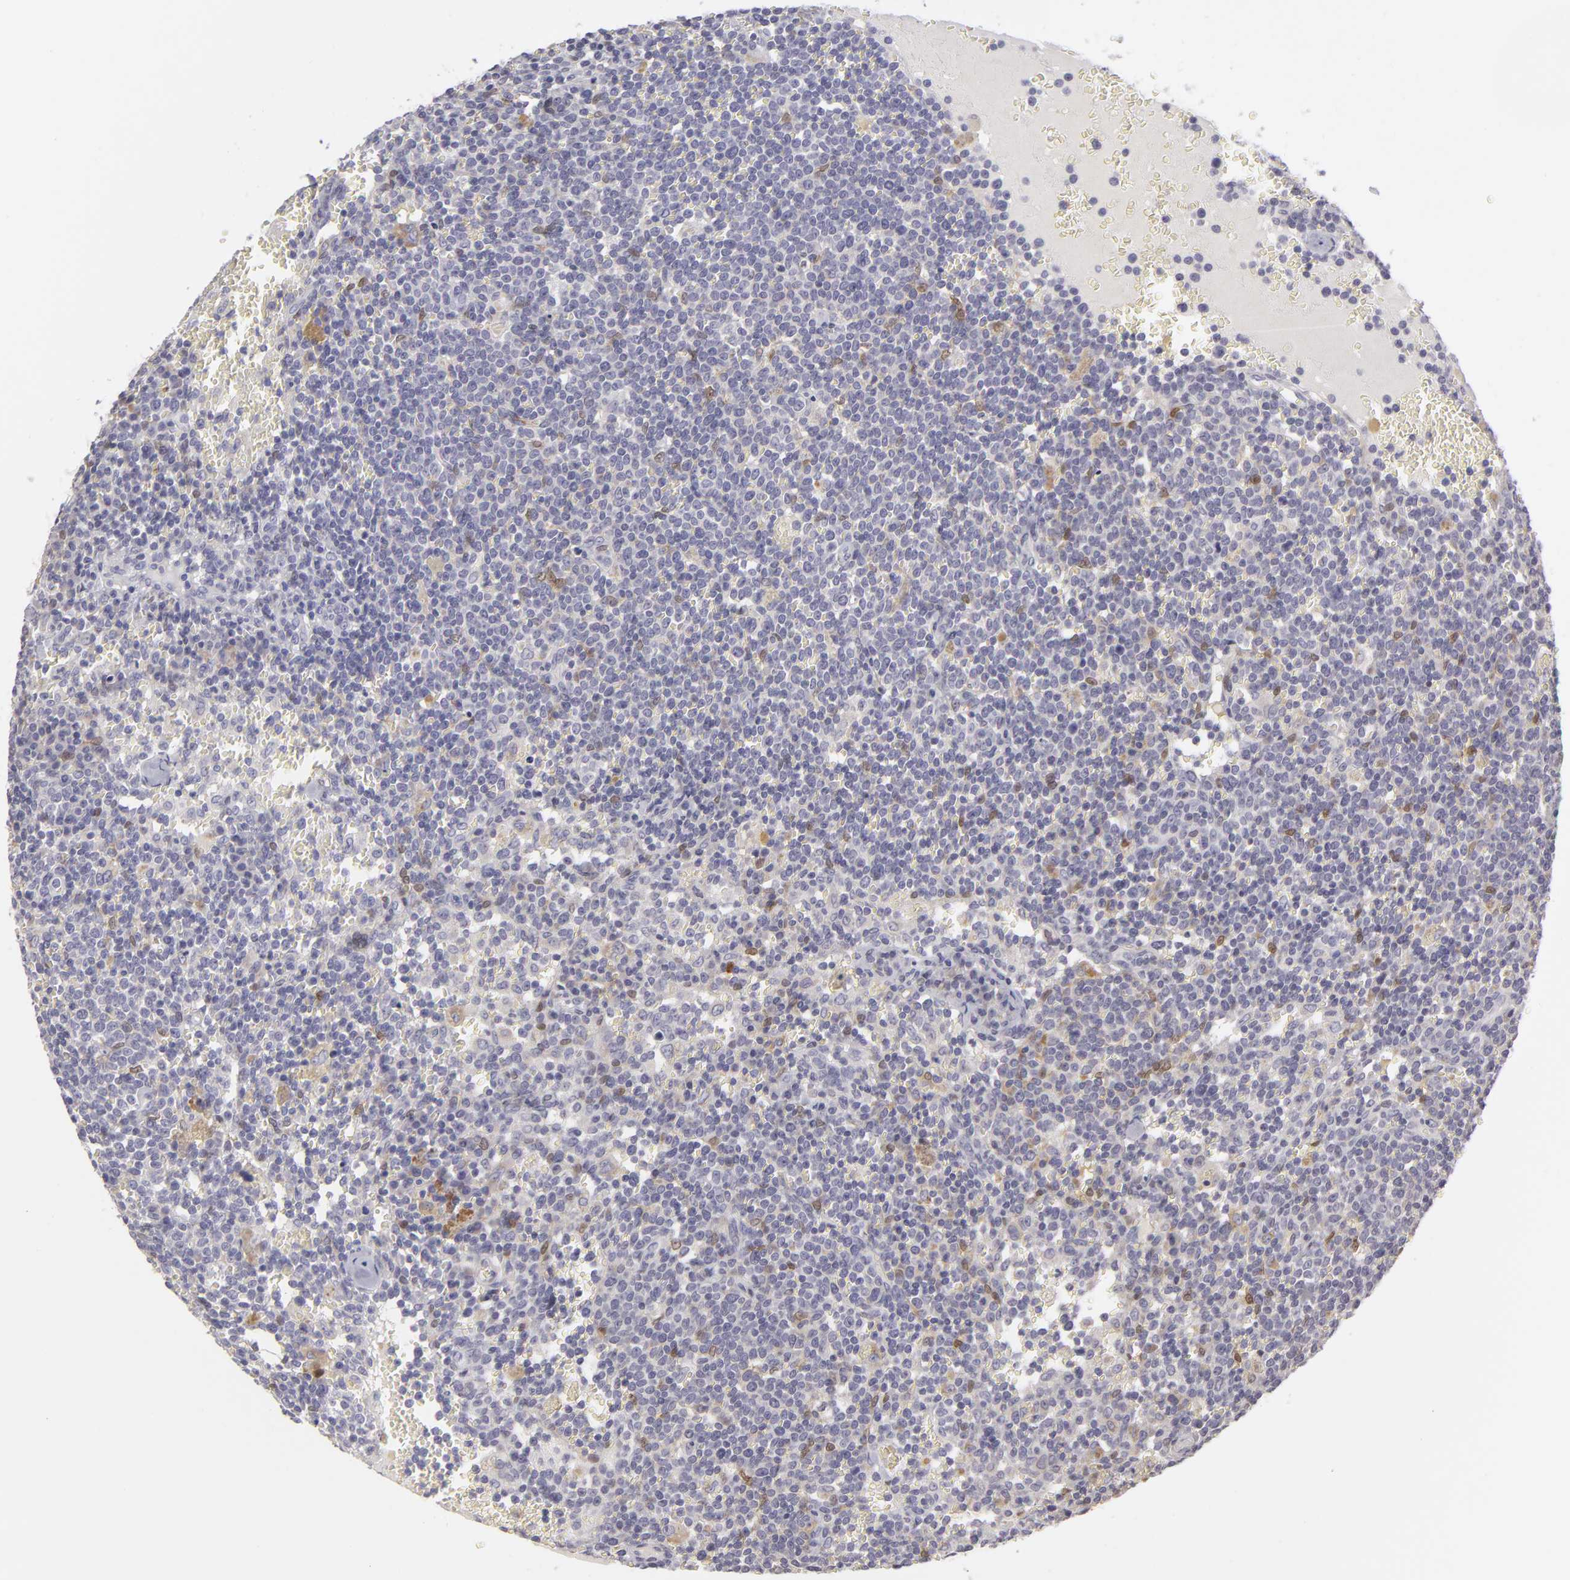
{"staining": {"intensity": "weak", "quantity": "<25%", "location": "nuclear"}, "tissue": "lymphoma", "cell_type": "Tumor cells", "image_type": "cancer", "snomed": [{"axis": "morphology", "description": "Malignant lymphoma, non-Hodgkin's type, High grade"}, {"axis": "topography", "description": "Lymph node"}], "caption": "IHC of human high-grade malignant lymphoma, non-Hodgkin's type displays no expression in tumor cells. (Brightfield microscopy of DAB (3,3'-diaminobenzidine) immunohistochemistry at high magnification).", "gene": "EFS", "patient": {"sex": "female", "age": 76}}